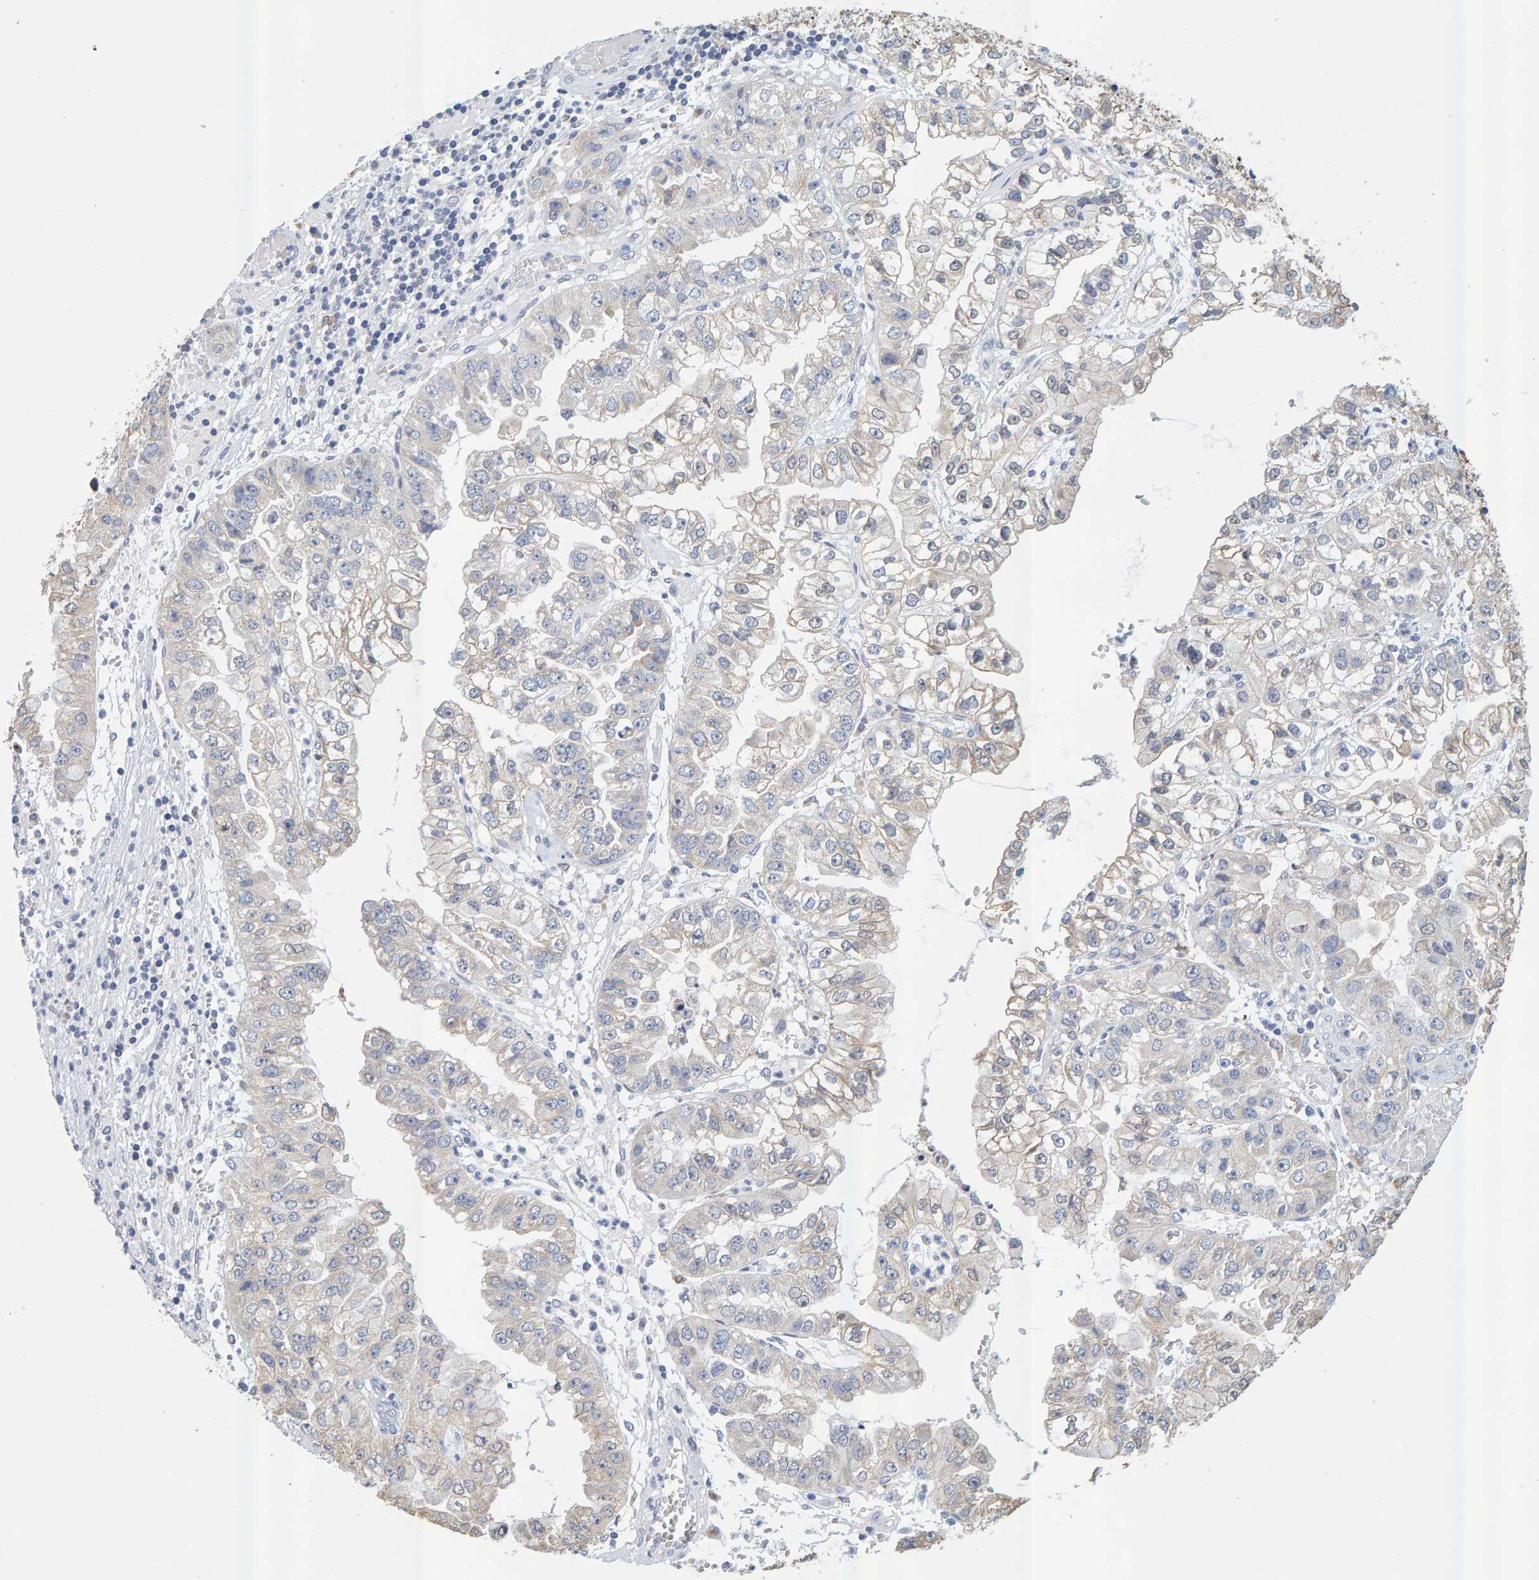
{"staining": {"intensity": "weak", "quantity": "25%-75%", "location": "cytoplasmic/membranous"}, "tissue": "liver cancer", "cell_type": "Tumor cells", "image_type": "cancer", "snomed": [{"axis": "morphology", "description": "Cholangiocarcinoma"}, {"axis": "topography", "description": "Liver"}], "caption": "Liver cholangiocarcinoma stained with DAB (3,3'-diaminobenzidine) immunohistochemistry (IHC) demonstrates low levels of weak cytoplasmic/membranous staining in approximately 25%-75% of tumor cells.", "gene": "SGPL1", "patient": {"sex": "female", "age": 79}}